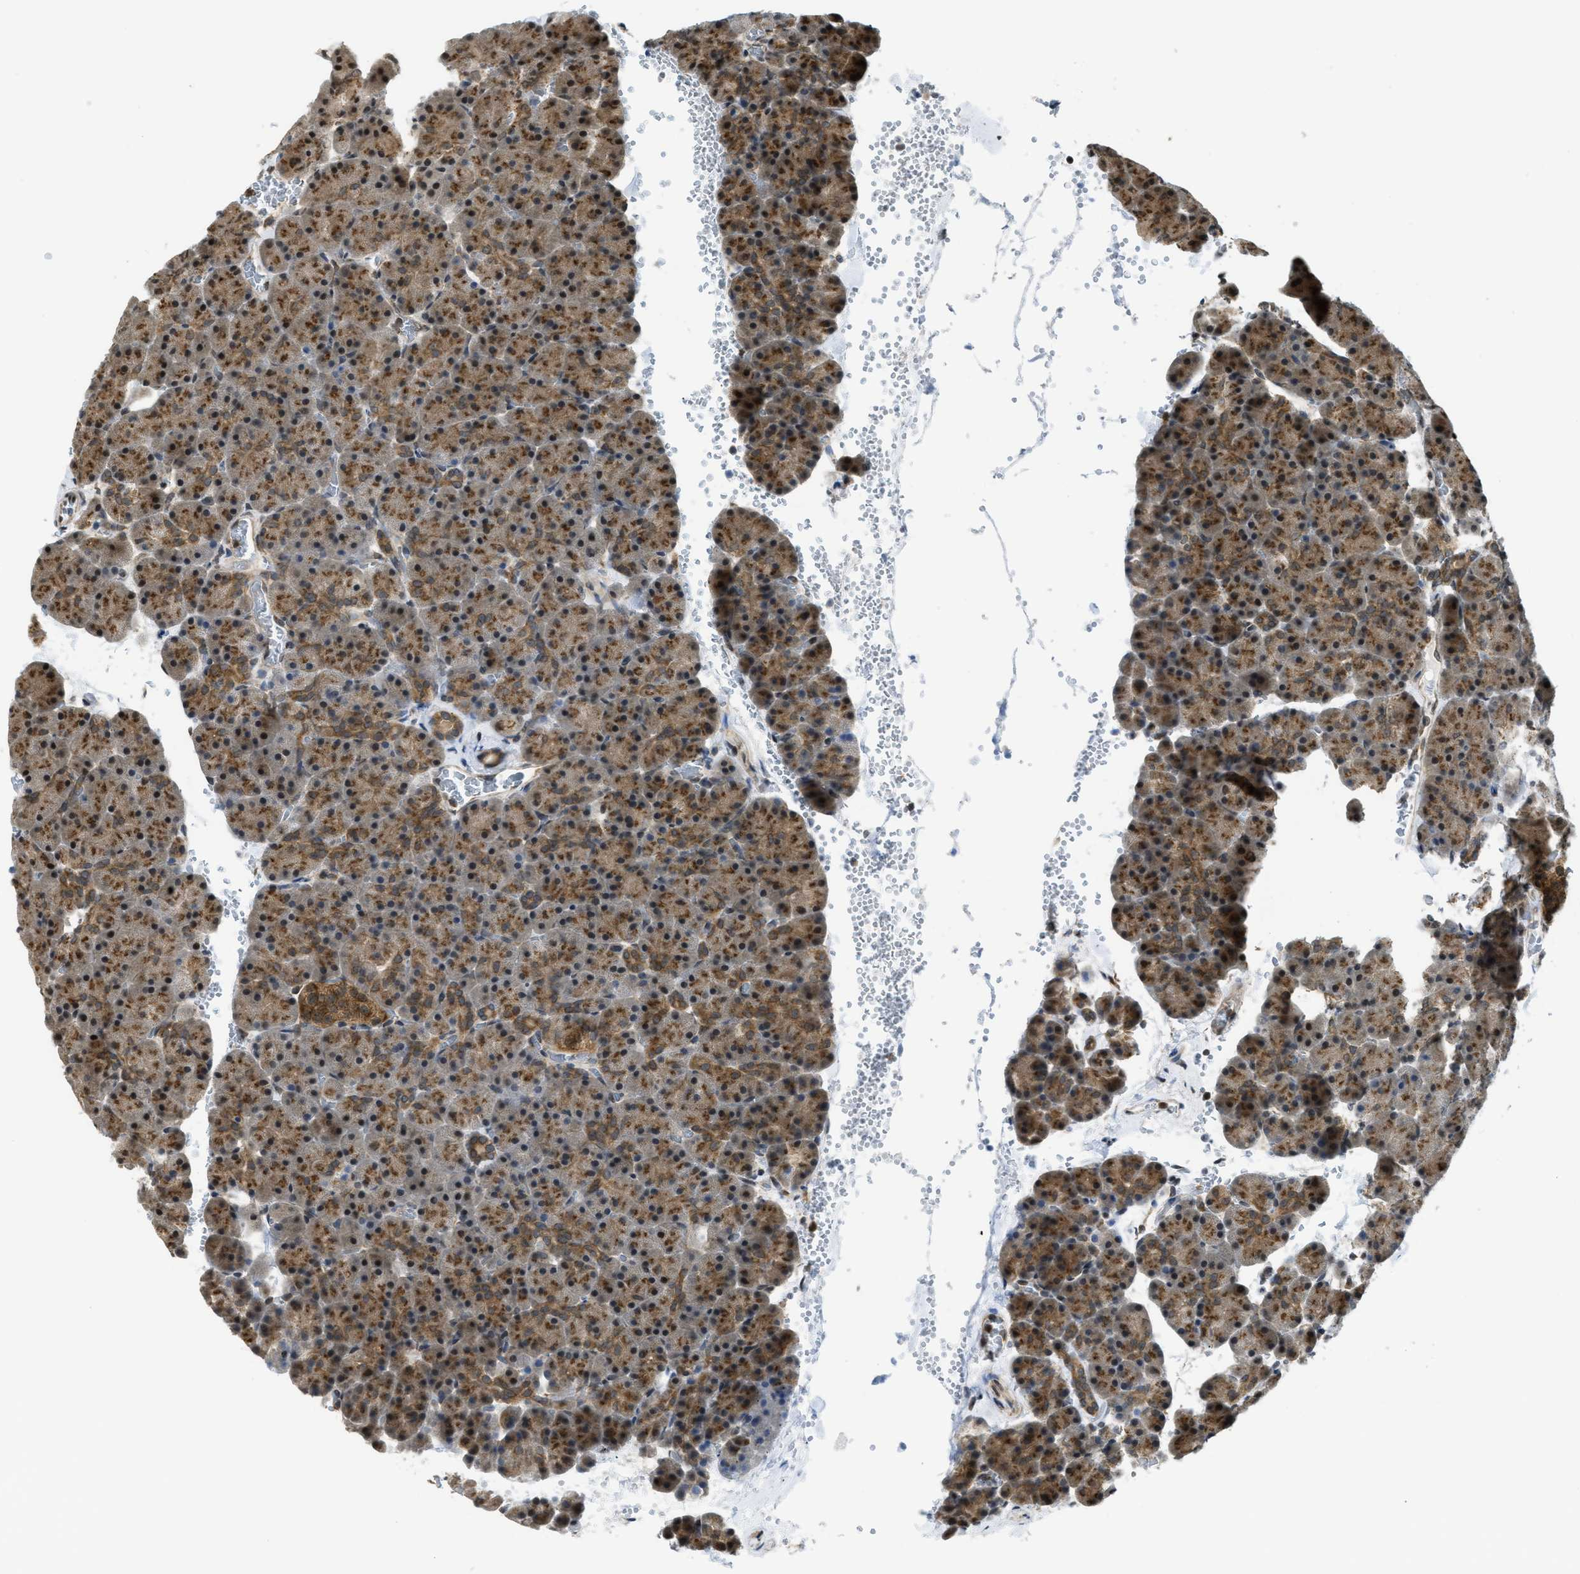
{"staining": {"intensity": "strong", "quantity": "25%-75%", "location": "cytoplasmic/membranous,nuclear"}, "tissue": "pancreas", "cell_type": "Exocrine glandular cells", "image_type": "normal", "snomed": [{"axis": "morphology", "description": "Normal tissue, NOS"}, {"axis": "topography", "description": "Pancreas"}], "caption": "DAB (3,3'-diaminobenzidine) immunohistochemical staining of unremarkable pancreas shows strong cytoplasmic/membranous,nuclear protein positivity in about 25%-75% of exocrine glandular cells. (IHC, brightfield microscopy, high magnification).", "gene": "TACC1", "patient": {"sex": "female", "age": 35}}